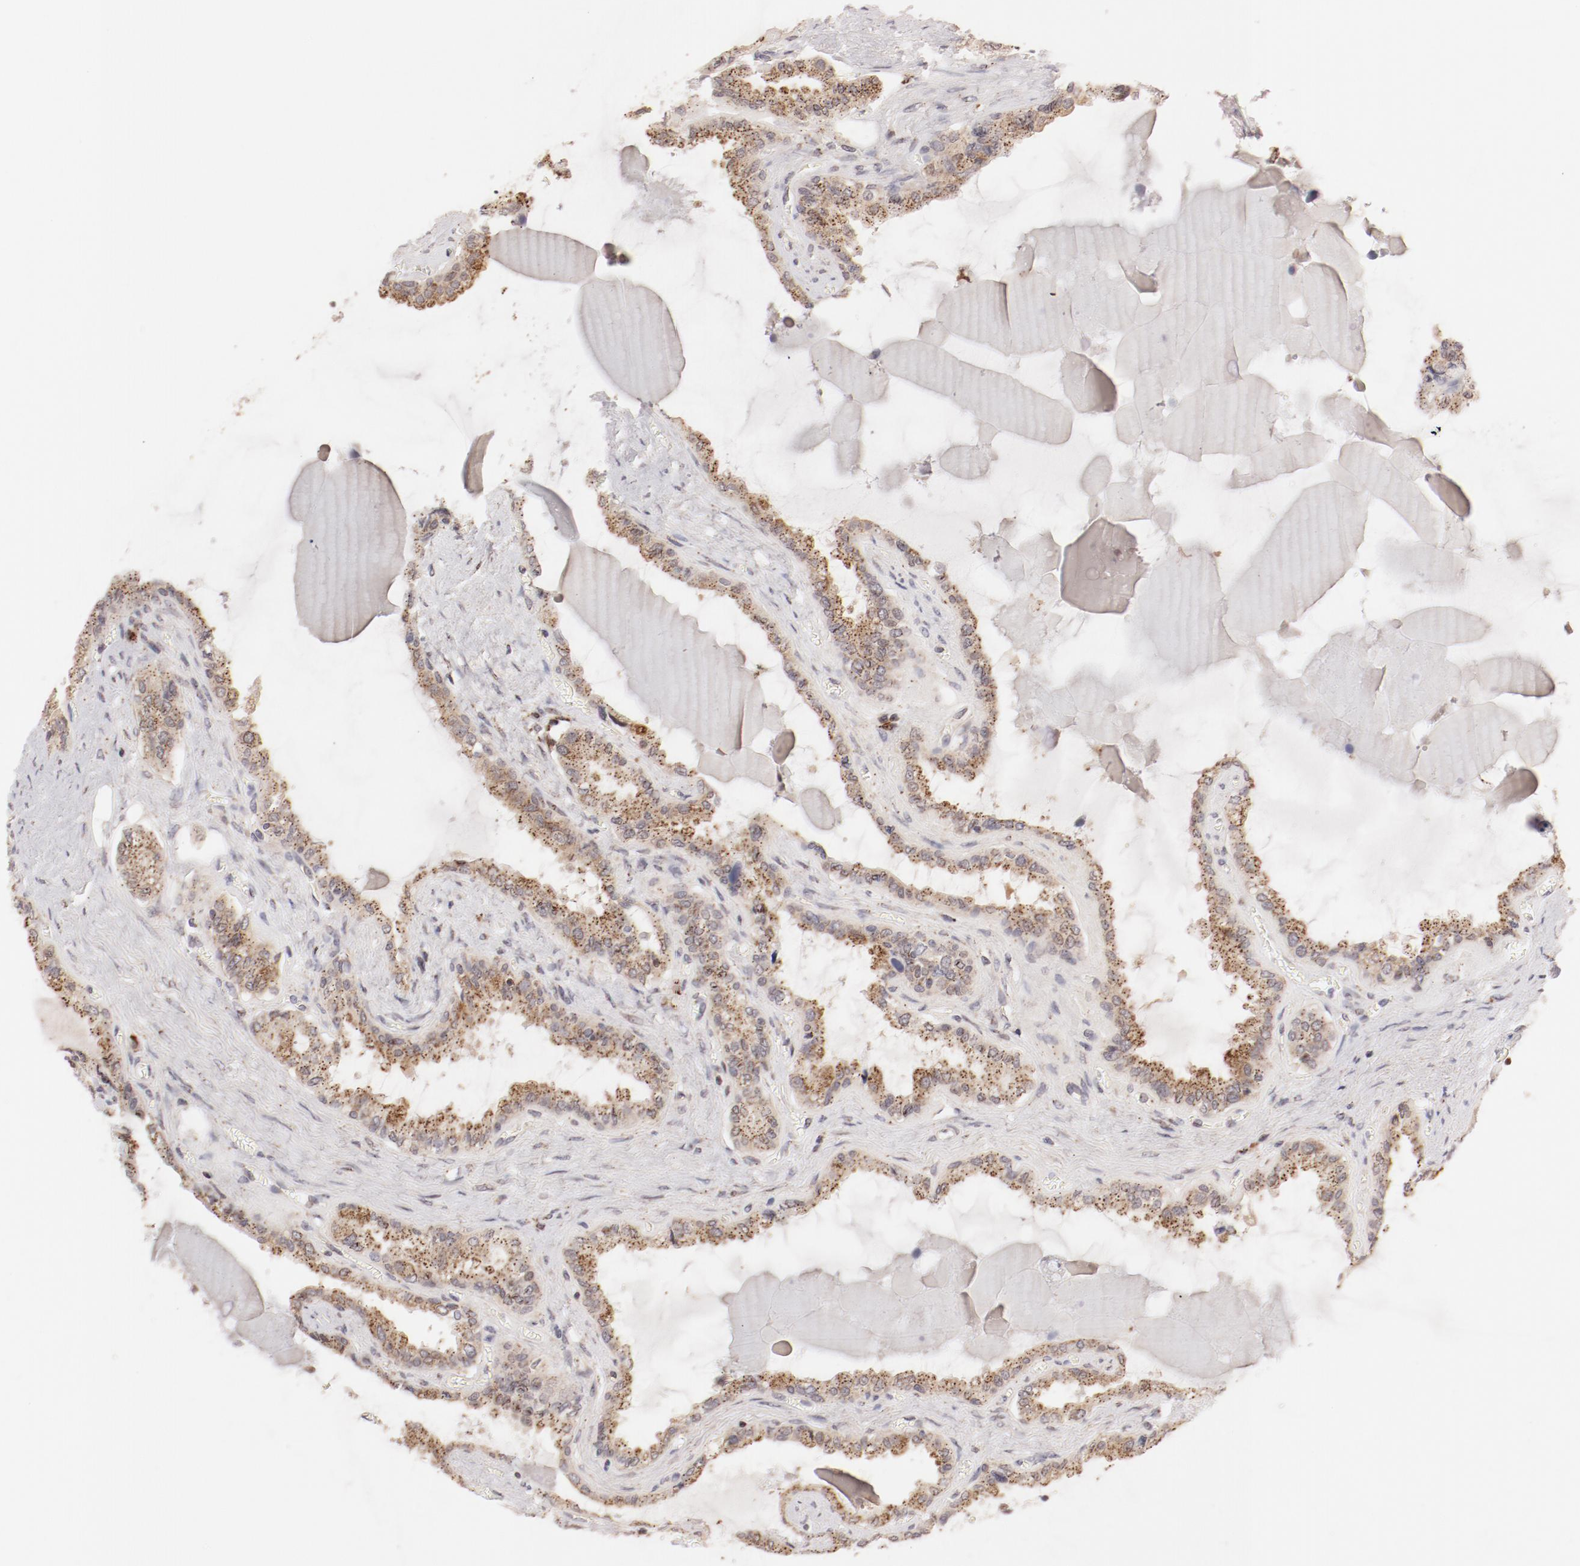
{"staining": {"intensity": "moderate", "quantity": ">75%", "location": "cytoplasmic/membranous"}, "tissue": "seminal vesicle", "cell_type": "Glandular cells", "image_type": "normal", "snomed": [{"axis": "morphology", "description": "Normal tissue, NOS"}, {"axis": "morphology", "description": "Inflammation, NOS"}, {"axis": "topography", "description": "Urinary bladder"}, {"axis": "topography", "description": "Prostate"}, {"axis": "topography", "description": "Seminal veicle"}], "caption": "IHC of benign seminal vesicle demonstrates medium levels of moderate cytoplasmic/membranous positivity in about >75% of glandular cells.", "gene": "RPL12", "patient": {"sex": "male", "age": 82}}